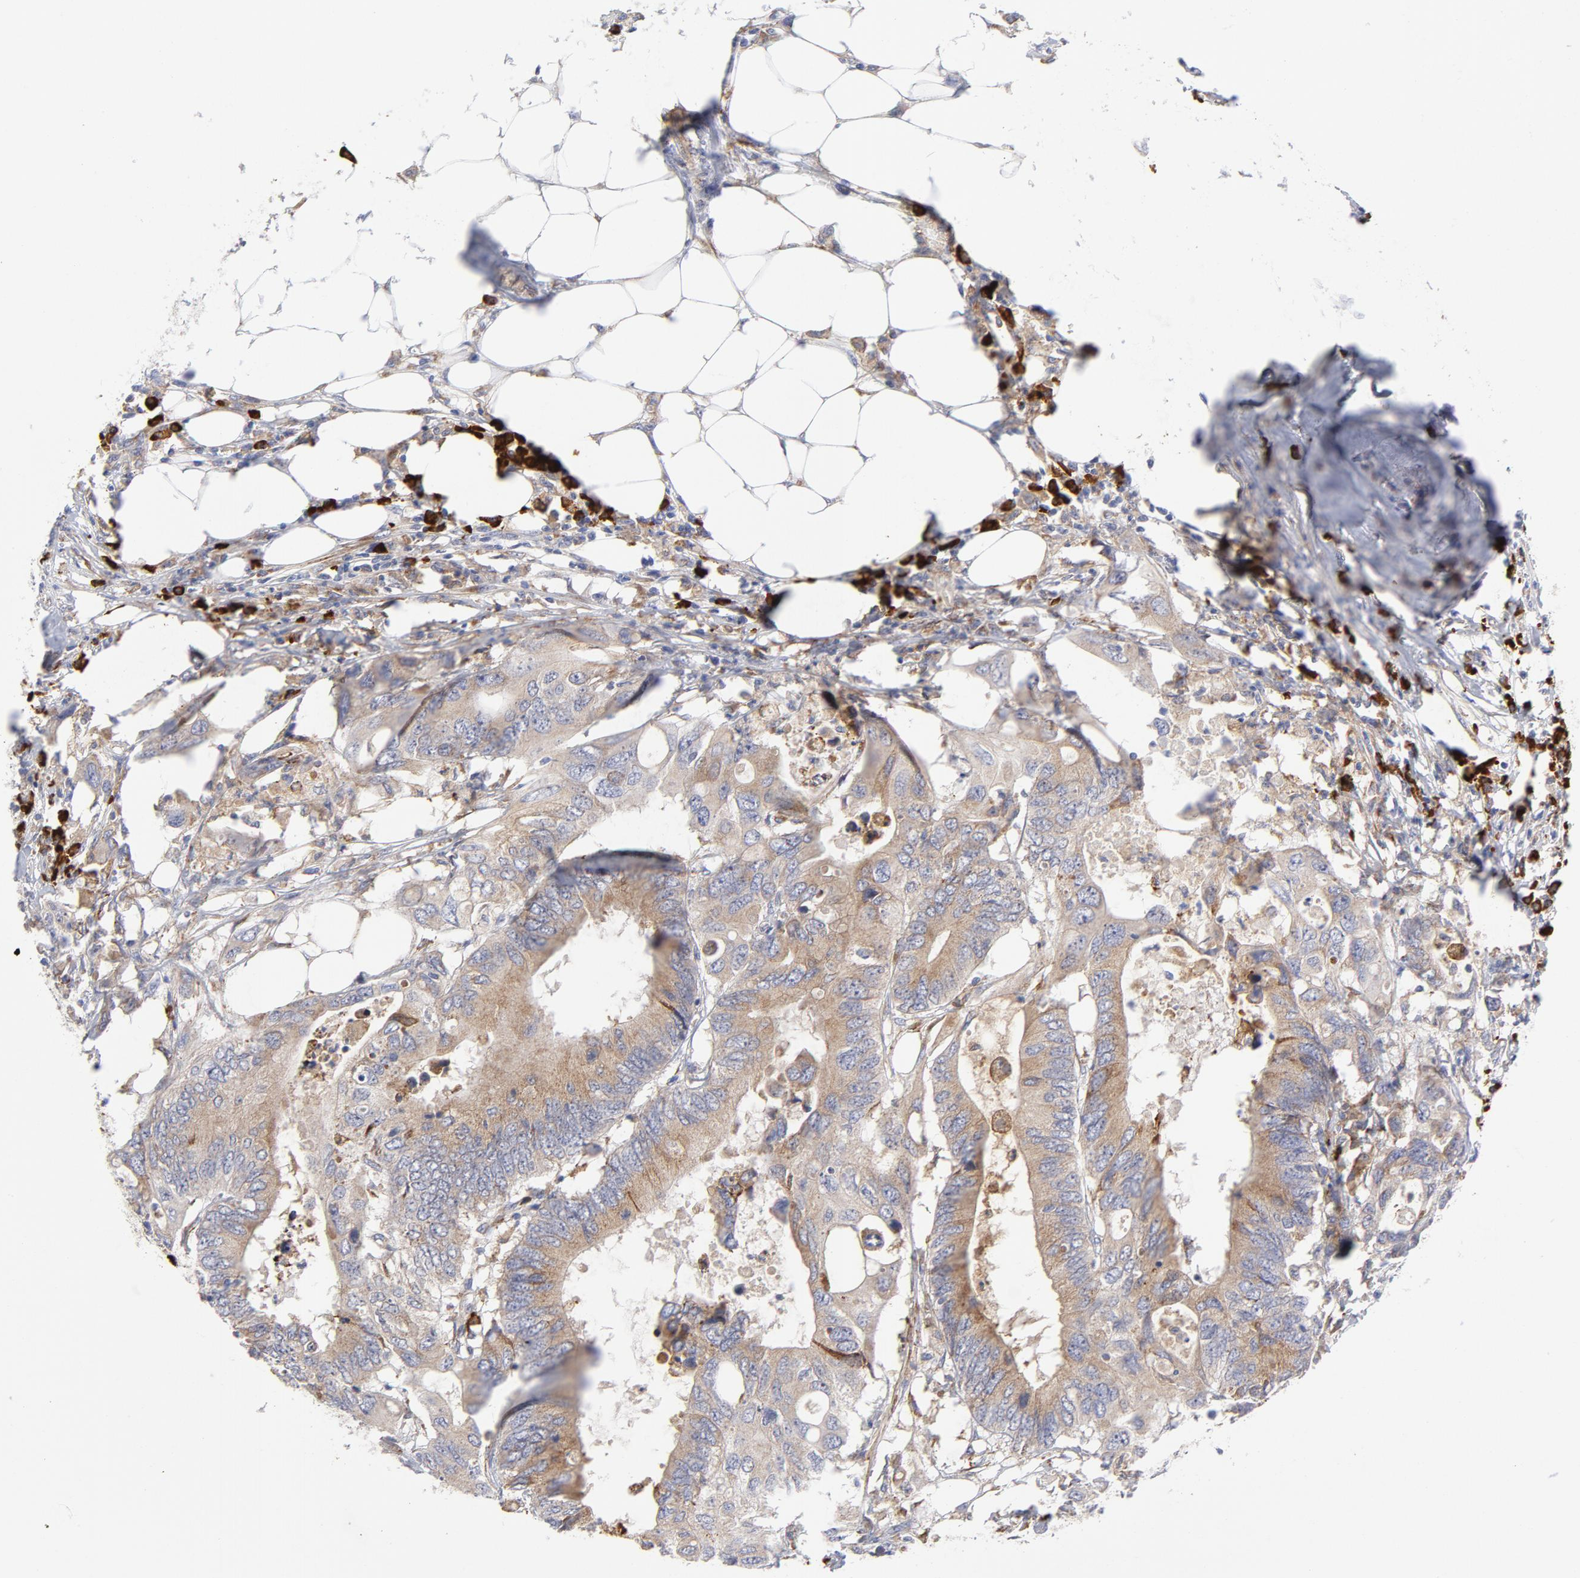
{"staining": {"intensity": "weak", "quantity": ">75%", "location": "cytoplasmic/membranous"}, "tissue": "colorectal cancer", "cell_type": "Tumor cells", "image_type": "cancer", "snomed": [{"axis": "morphology", "description": "Adenocarcinoma, NOS"}, {"axis": "topography", "description": "Colon"}], "caption": "IHC (DAB (3,3'-diaminobenzidine)) staining of adenocarcinoma (colorectal) exhibits weak cytoplasmic/membranous protein expression in approximately >75% of tumor cells. The protein of interest is stained brown, and the nuclei are stained in blue (DAB (3,3'-diaminobenzidine) IHC with brightfield microscopy, high magnification).", "gene": "RAPGEF3", "patient": {"sex": "male", "age": 71}}